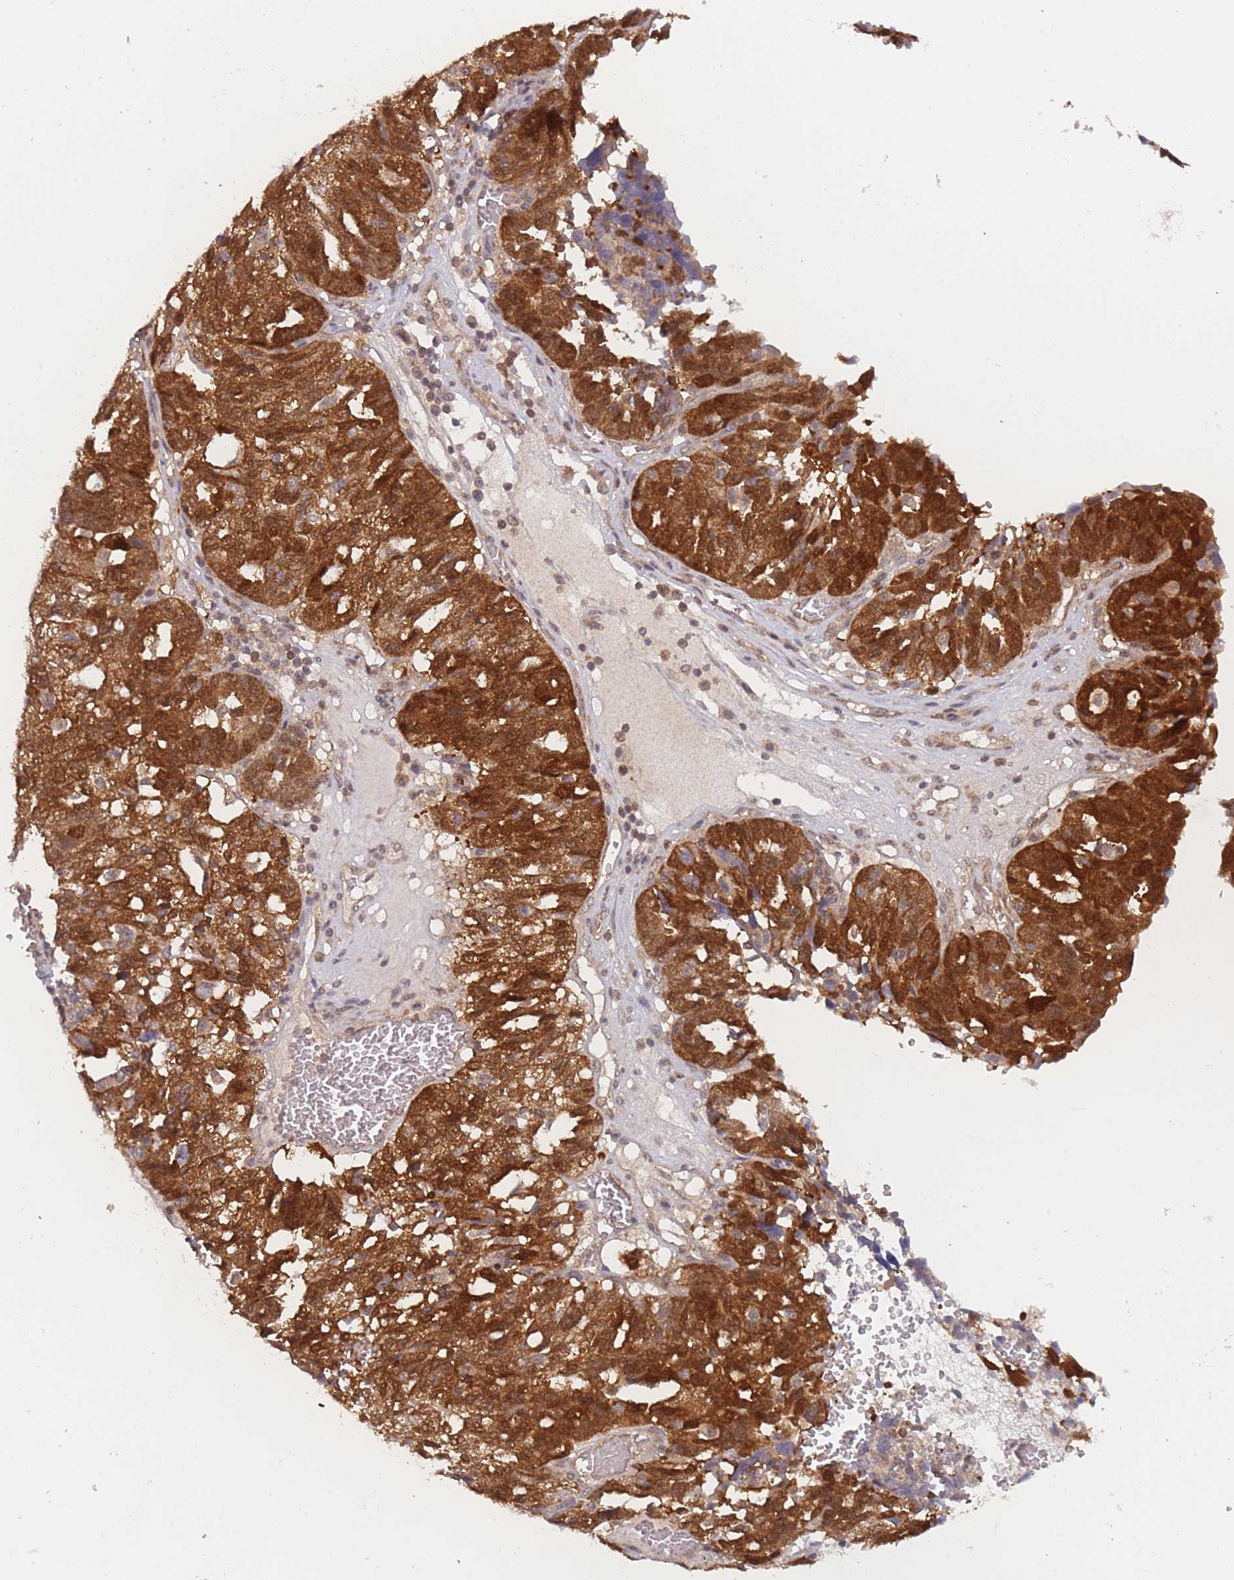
{"staining": {"intensity": "strong", "quantity": ">75%", "location": "cytoplasmic/membranous"}, "tissue": "ovarian cancer", "cell_type": "Tumor cells", "image_type": "cancer", "snomed": [{"axis": "morphology", "description": "Cystadenocarcinoma, serous, NOS"}, {"axis": "topography", "description": "Ovary"}], "caption": "A micrograph of human serous cystadenocarcinoma (ovarian) stained for a protein exhibits strong cytoplasmic/membranous brown staining in tumor cells.", "gene": "MRI1", "patient": {"sex": "female", "age": 59}}